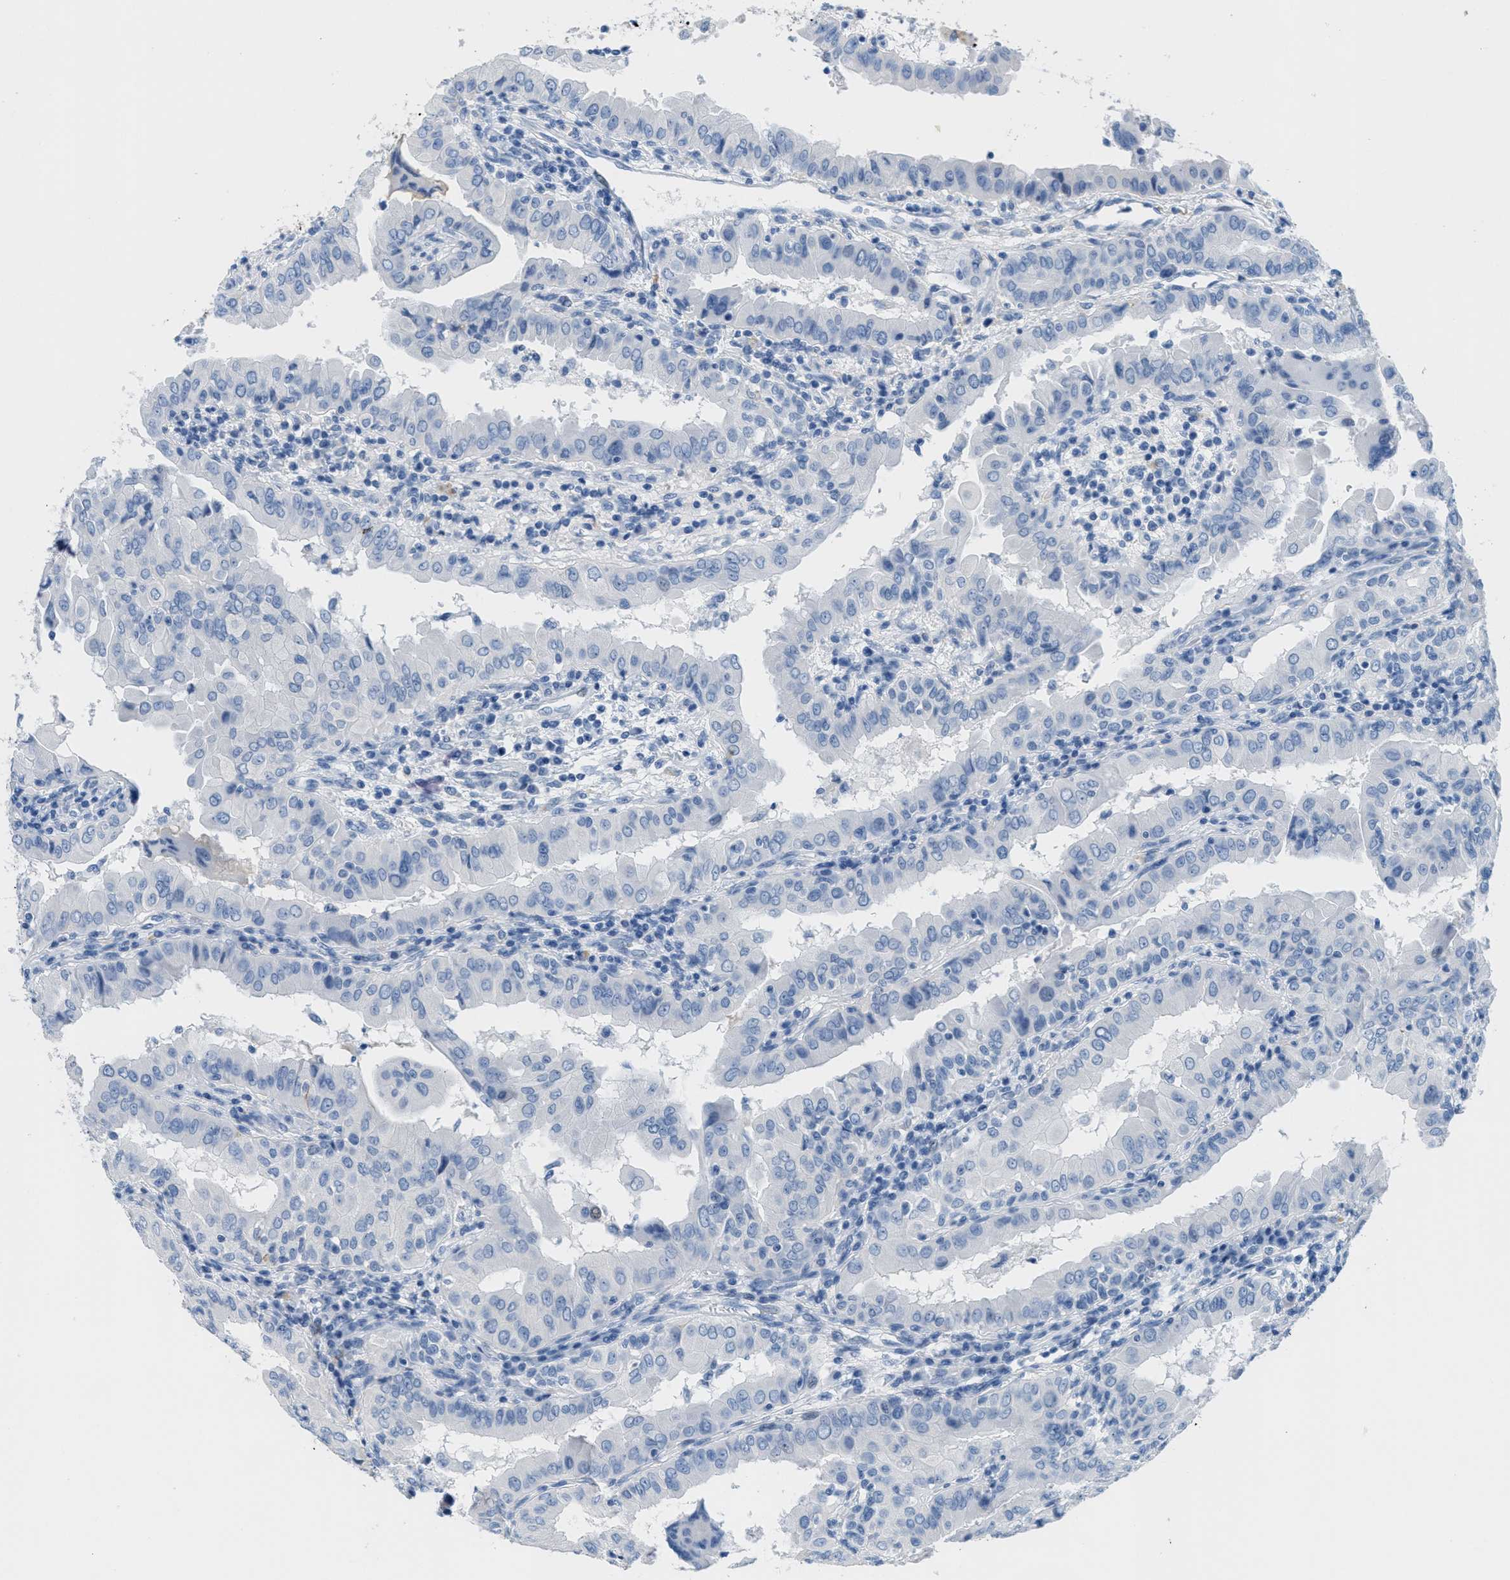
{"staining": {"intensity": "negative", "quantity": "none", "location": "none"}, "tissue": "thyroid cancer", "cell_type": "Tumor cells", "image_type": "cancer", "snomed": [{"axis": "morphology", "description": "Papillary adenocarcinoma, NOS"}, {"axis": "topography", "description": "Thyroid gland"}], "caption": "Immunohistochemical staining of human thyroid cancer (papillary adenocarcinoma) shows no significant expression in tumor cells. The staining is performed using DAB (3,3'-diaminobenzidine) brown chromogen with nuclei counter-stained in using hematoxylin.", "gene": "GPM6A", "patient": {"sex": "male", "age": 33}}